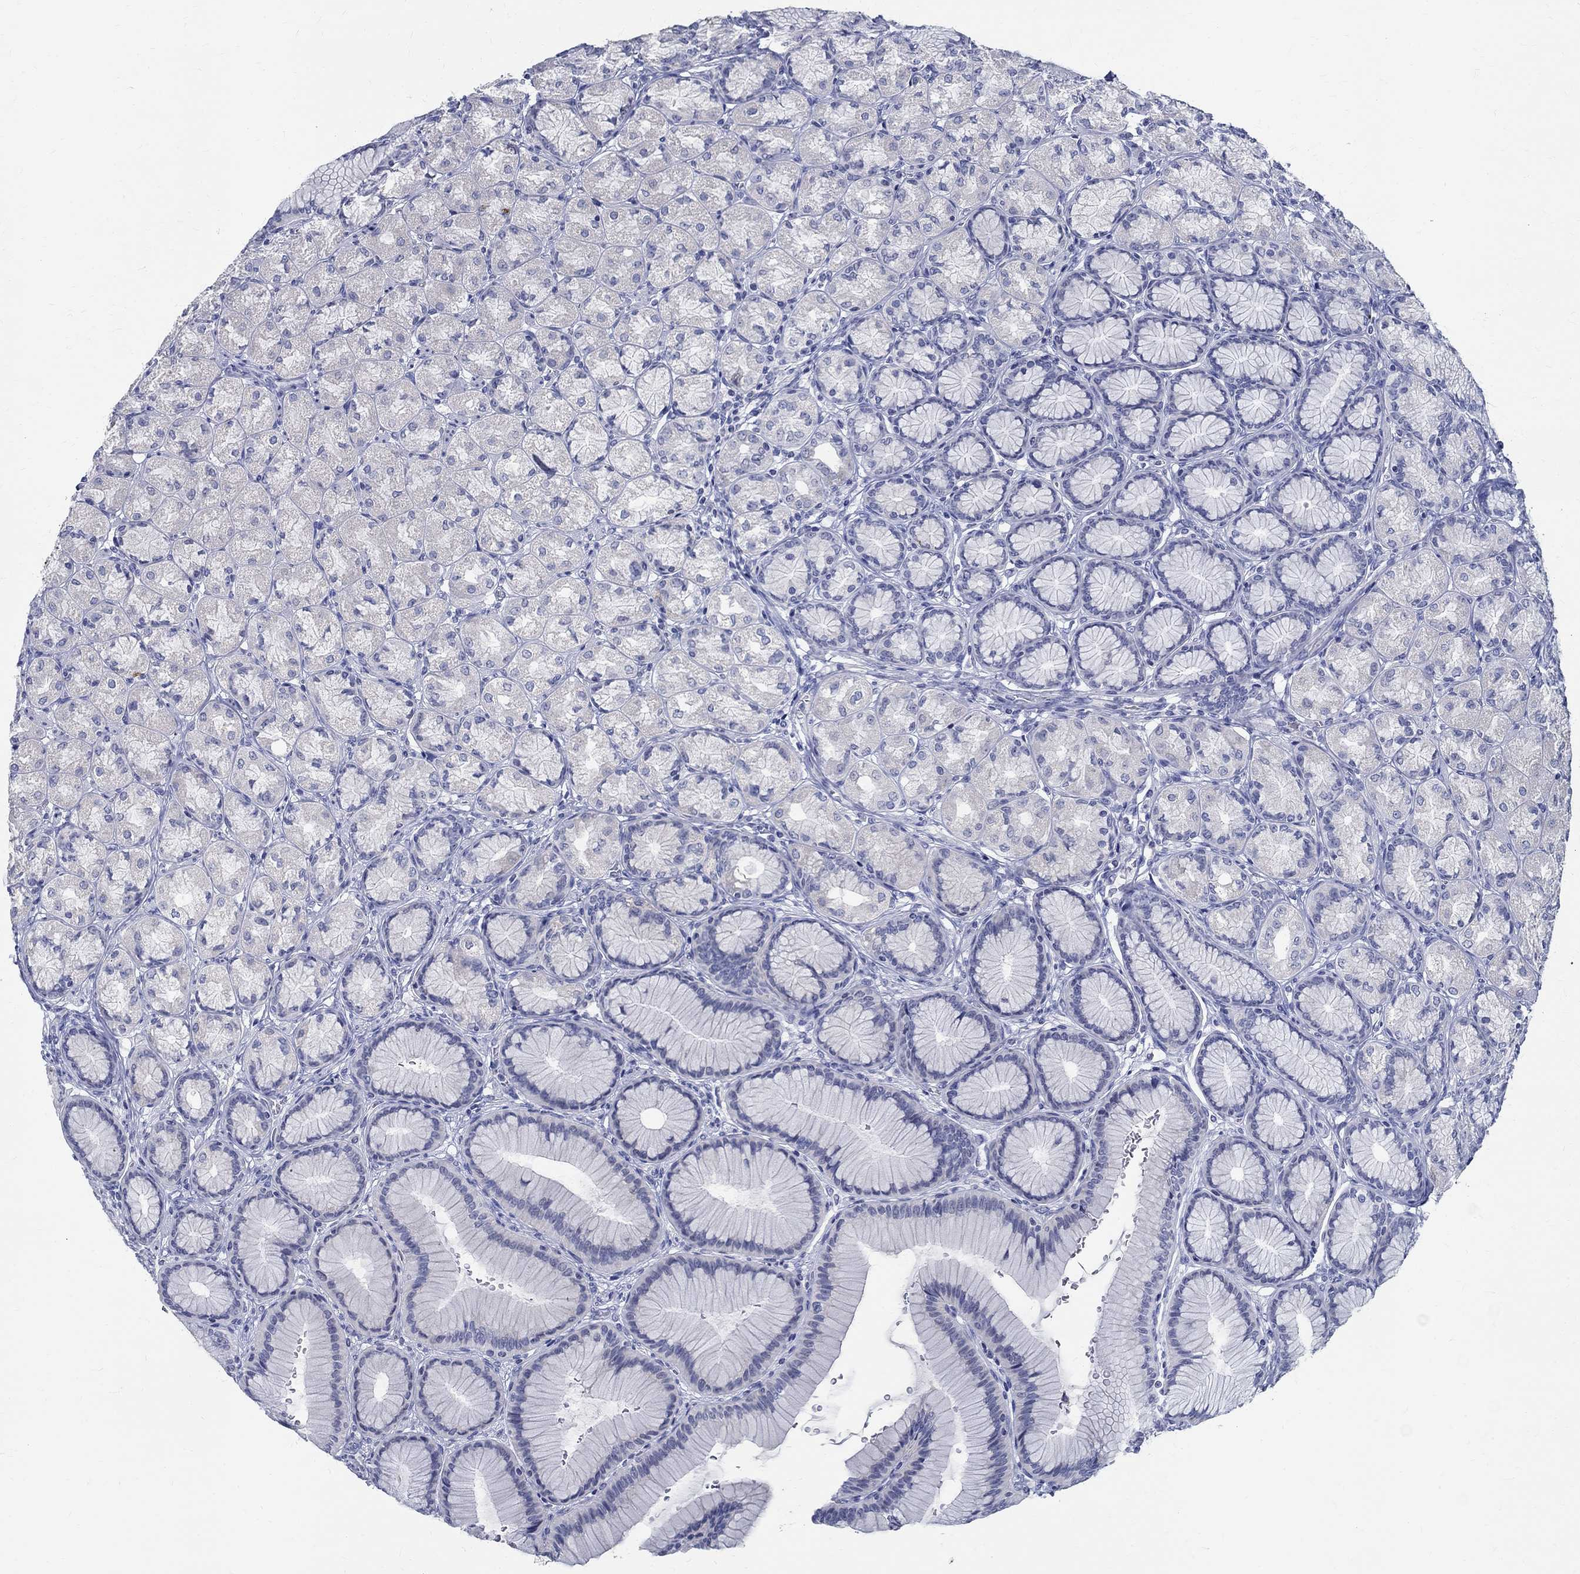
{"staining": {"intensity": "negative", "quantity": "none", "location": "none"}, "tissue": "stomach", "cell_type": "Glandular cells", "image_type": "normal", "snomed": [{"axis": "morphology", "description": "Normal tissue, NOS"}, {"axis": "morphology", "description": "Adenocarcinoma, NOS"}, {"axis": "morphology", "description": "Adenocarcinoma, High grade"}, {"axis": "topography", "description": "Stomach, upper"}, {"axis": "topography", "description": "Stomach"}], "caption": "Histopathology image shows no protein expression in glandular cells of benign stomach. (DAB (3,3'-diaminobenzidine) immunohistochemistry, high magnification).", "gene": "CETN1", "patient": {"sex": "female", "age": 65}}